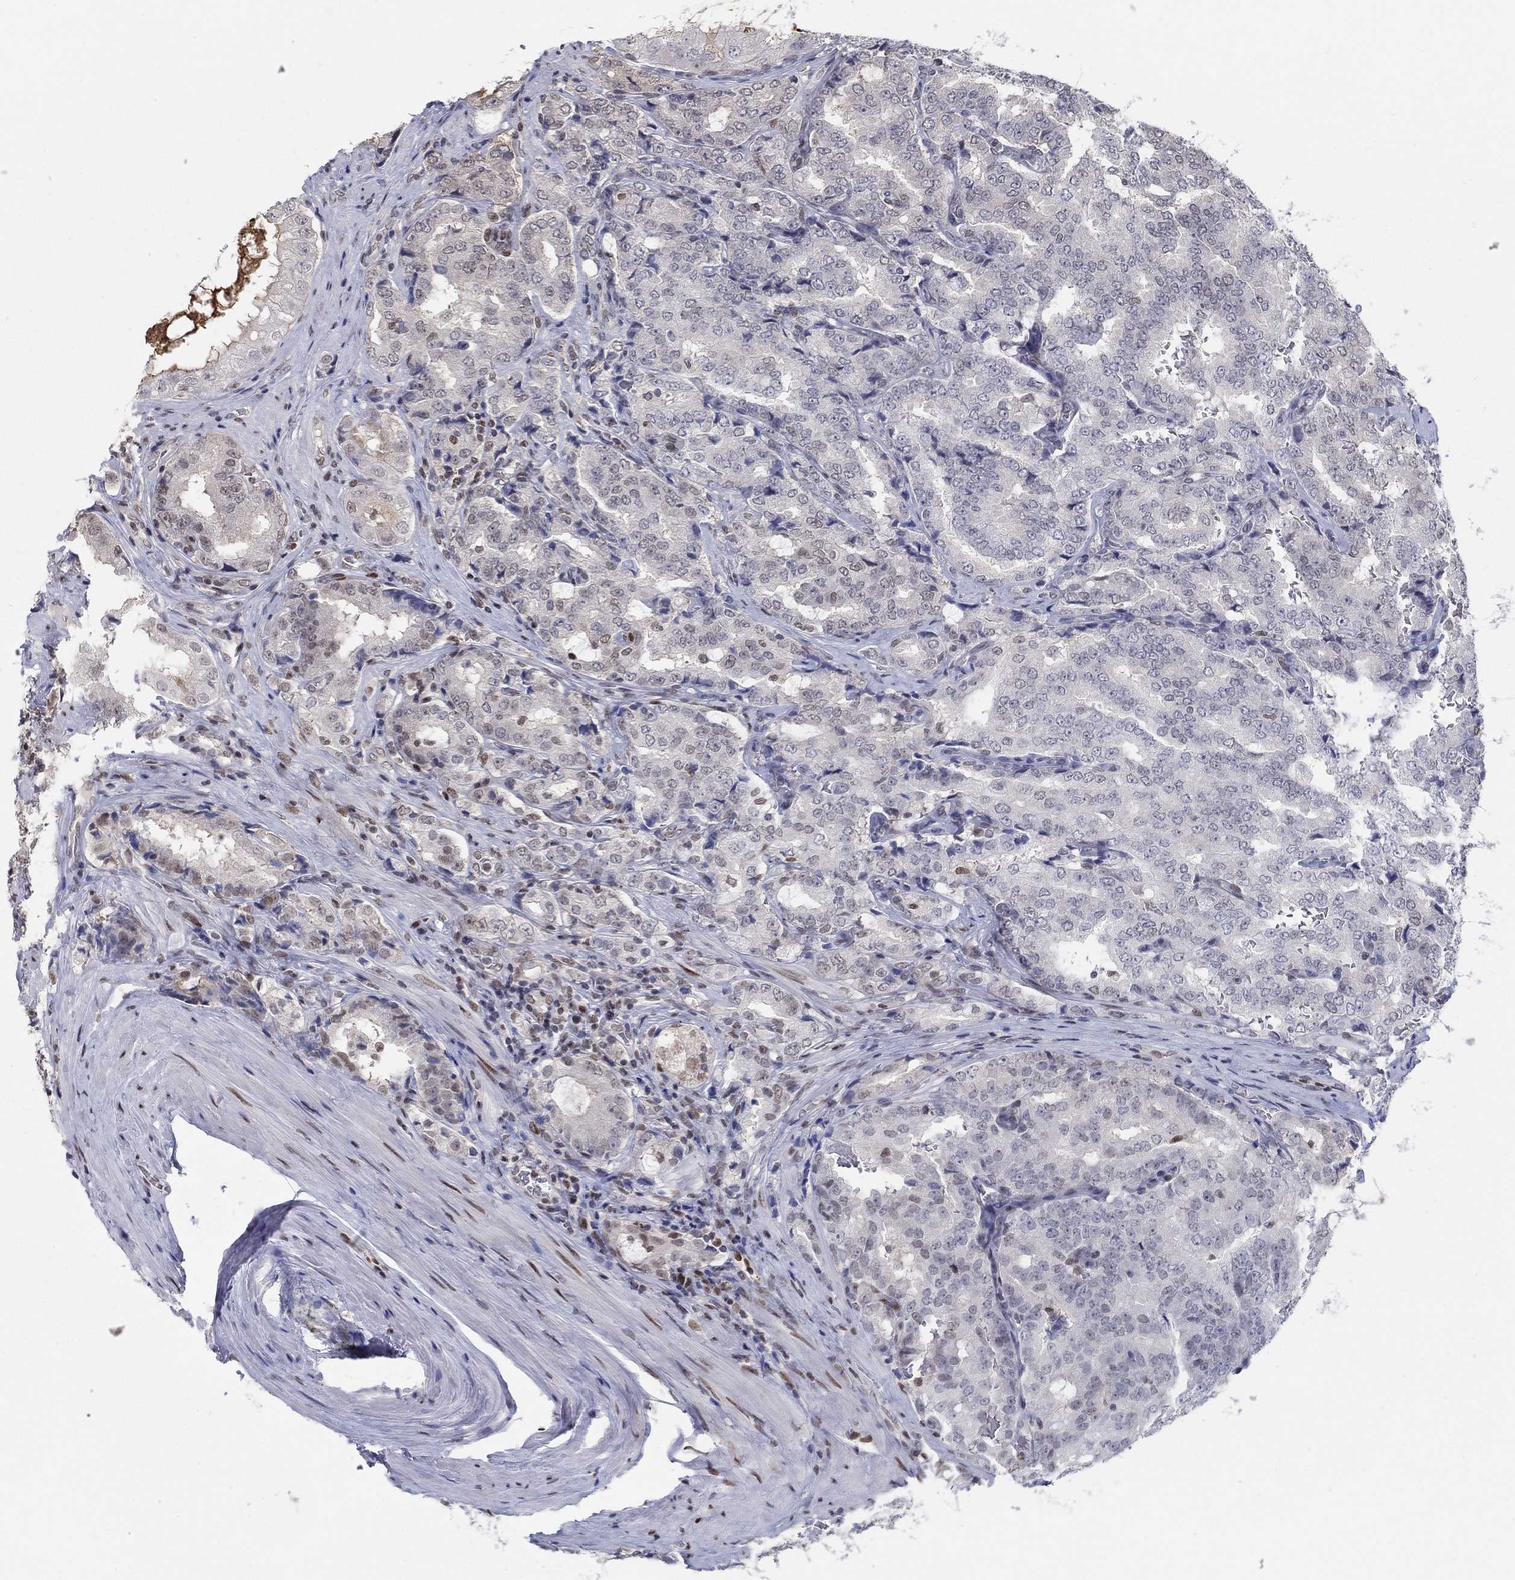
{"staining": {"intensity": "negative", "quantity": "none", "location": "none"}, "tissue": "prostate cancer", "cell_type": "Tumor cells", "image_type": "cancer", "snomed": [{"axis": "morphology", "description": "Adenocarcinoma, NOS"}, {"axis": "topography", "description": "Prostate"}], "caption": "This is a micrograph of immunohistochemistry staining of adenocarcinoma (prostate), which shows no staining in tumor cells.", "gene": "CENPE", "patient": {"sex": "male", "age": 65}}